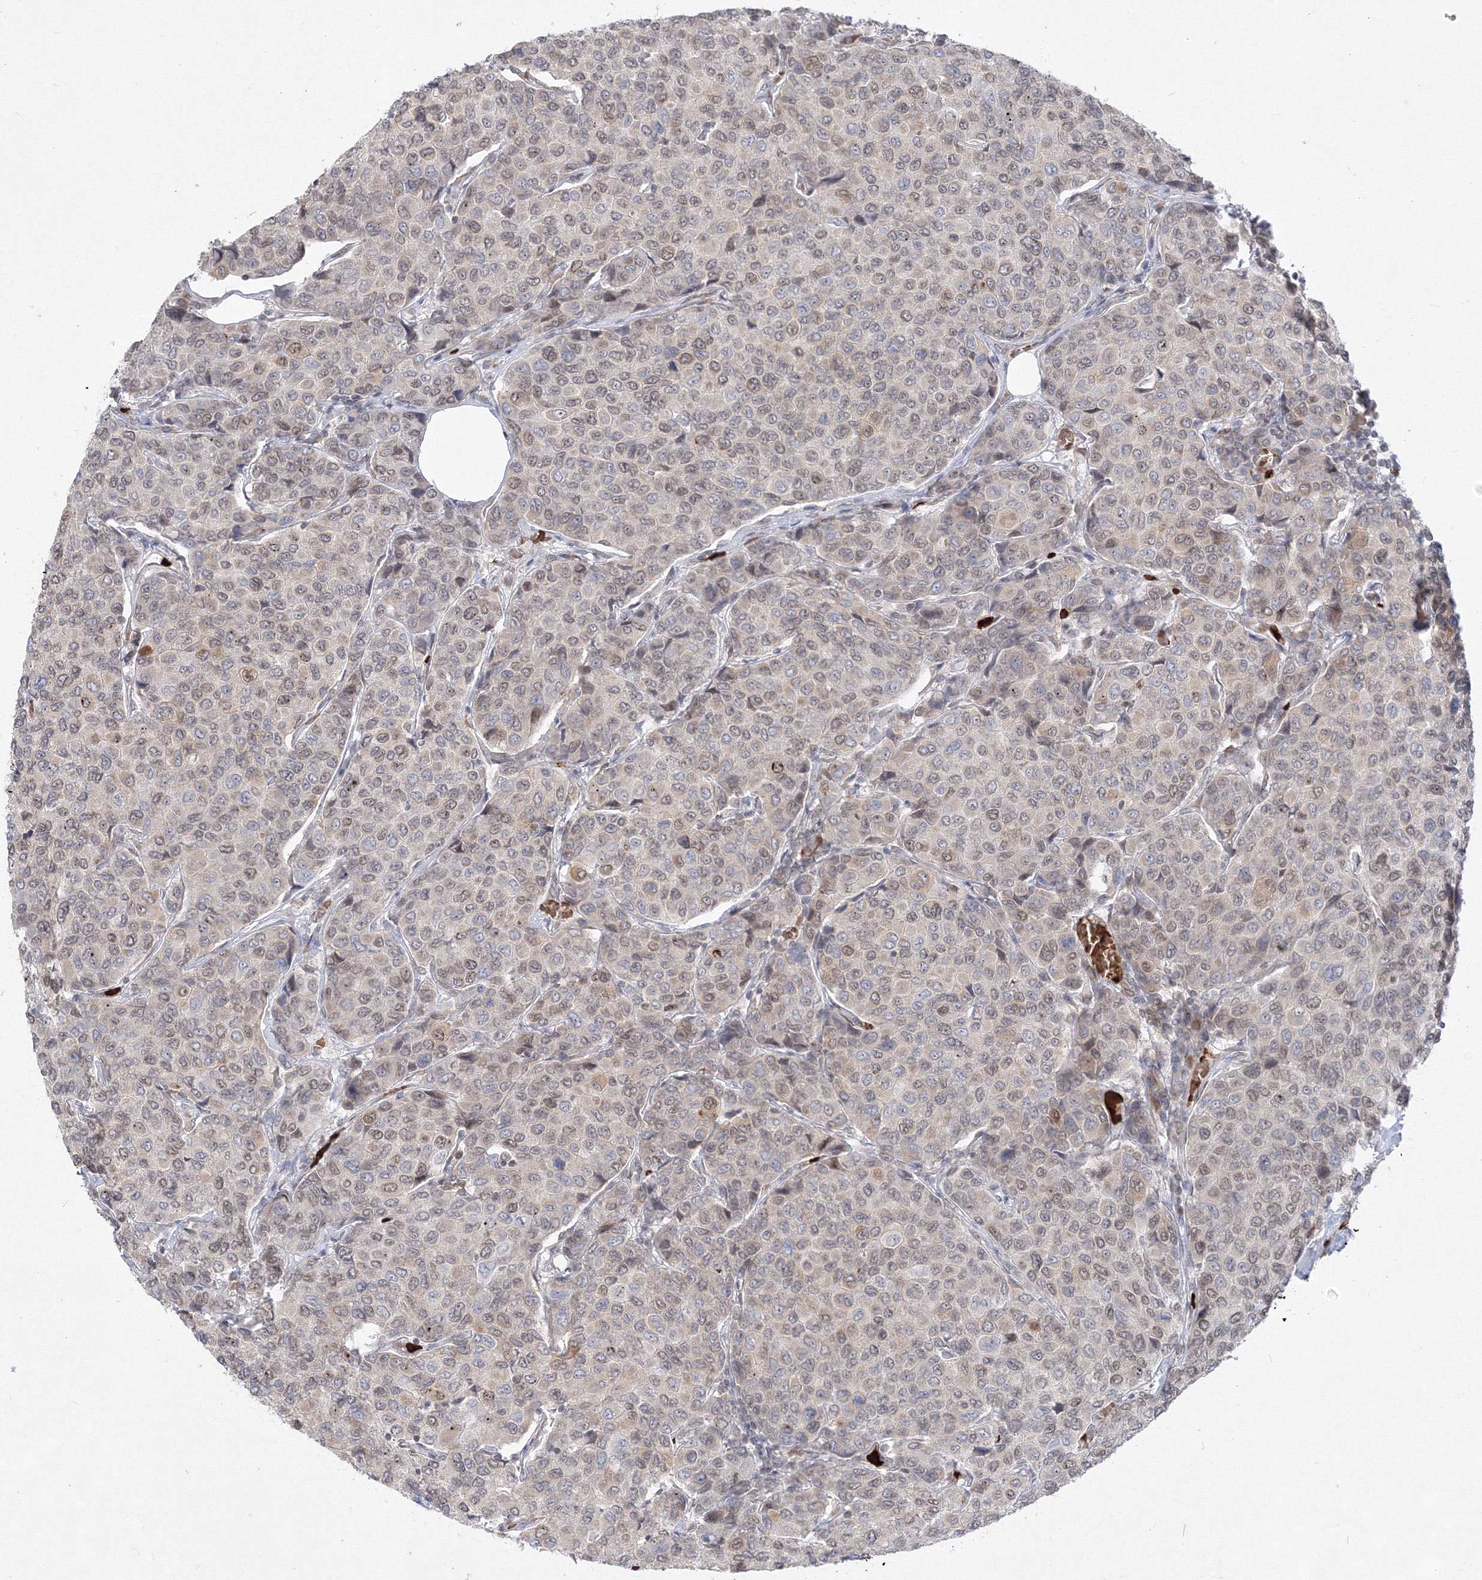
{"staining": {"intensity": "weak", "quantity": "25%-75%", "location": "cytoplasmic/membranous,nuclear"}, "tissue": "breast cancer", "cell_type": "Tumor cells", "image_type": "cancer", "snomed": [{"axis": "morphology", "description": "Duct carcinoma"}, {"axis": "topography", "description": "Breast"}], "caption": "This photomicrograph shows breast cancer (intraductal carcinoma) stained with immunohistochemistry (IHC) to label a protein in brown. The cytoplasmic/membranous and nuclear of tumor cells show weak positivity for the protein. Nuclei are counter-stained blue.", "gene": "DNAJB2", "patient": {"sex": "female", "age": 55}}